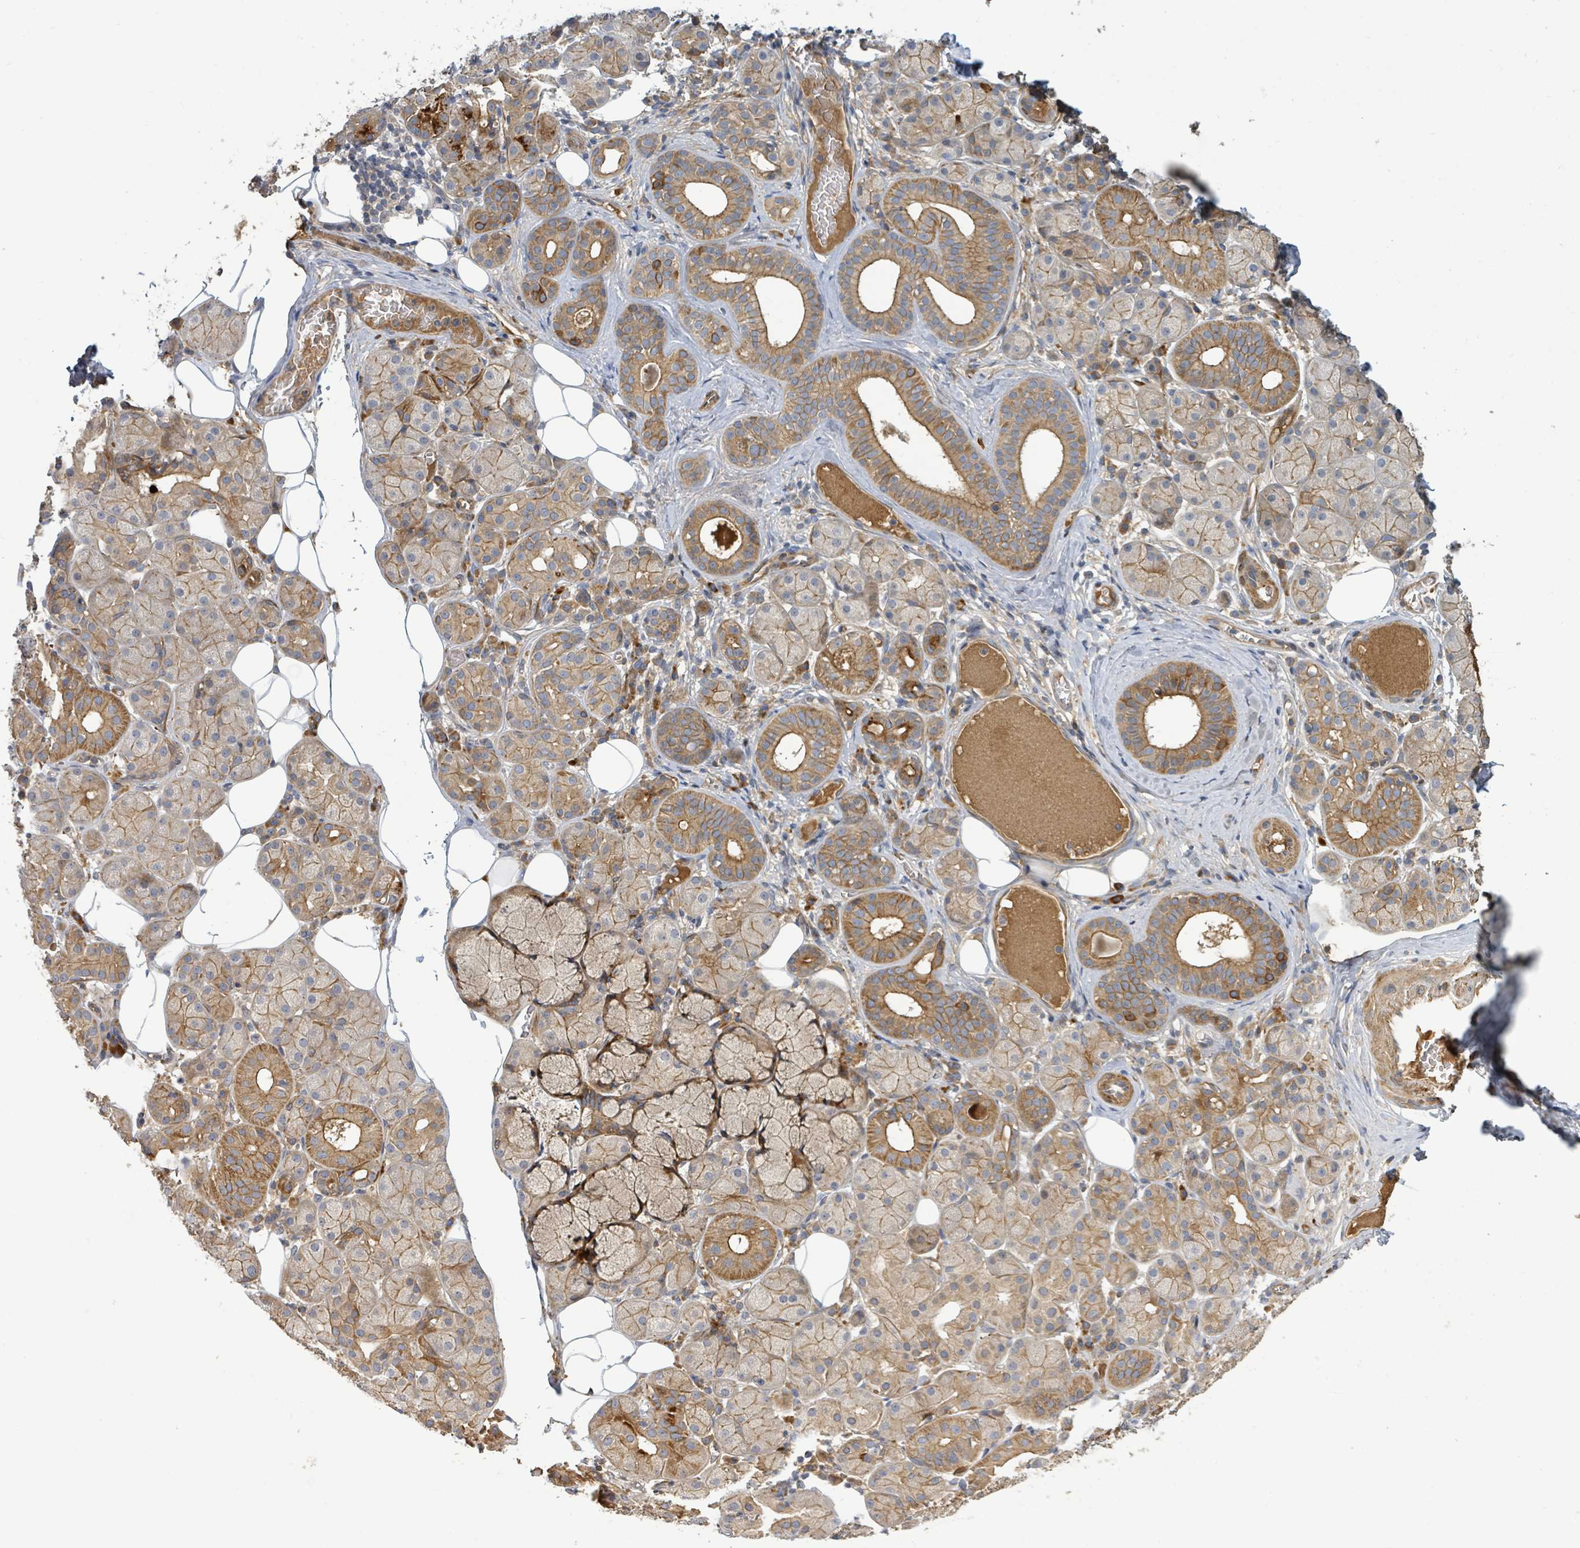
{"staining": {"intensity": "moderate", "quantity": ">75%", "location": "cytoplasmic/membranous"}, "tissue": "salivary gland", "cell_type": "Glandular cells", "image_type": "normal", "snomed": [{"axis": "morphology", "description": "Squamous cell carcinoma, NOS"}, {"axis": "topography", "description": "Skin"}, {"axis": "topography", "description": "Head-Neck"}], "caption": "A brown stain shows moderate cytoplasmic/membranous staining of a protein in glandular cells of normal human salivary gland. The protein is shown in brown color, while the nuclei are stained blue.", "gene": "STARD4", "patient": {"sex": "male", "age": 80}}